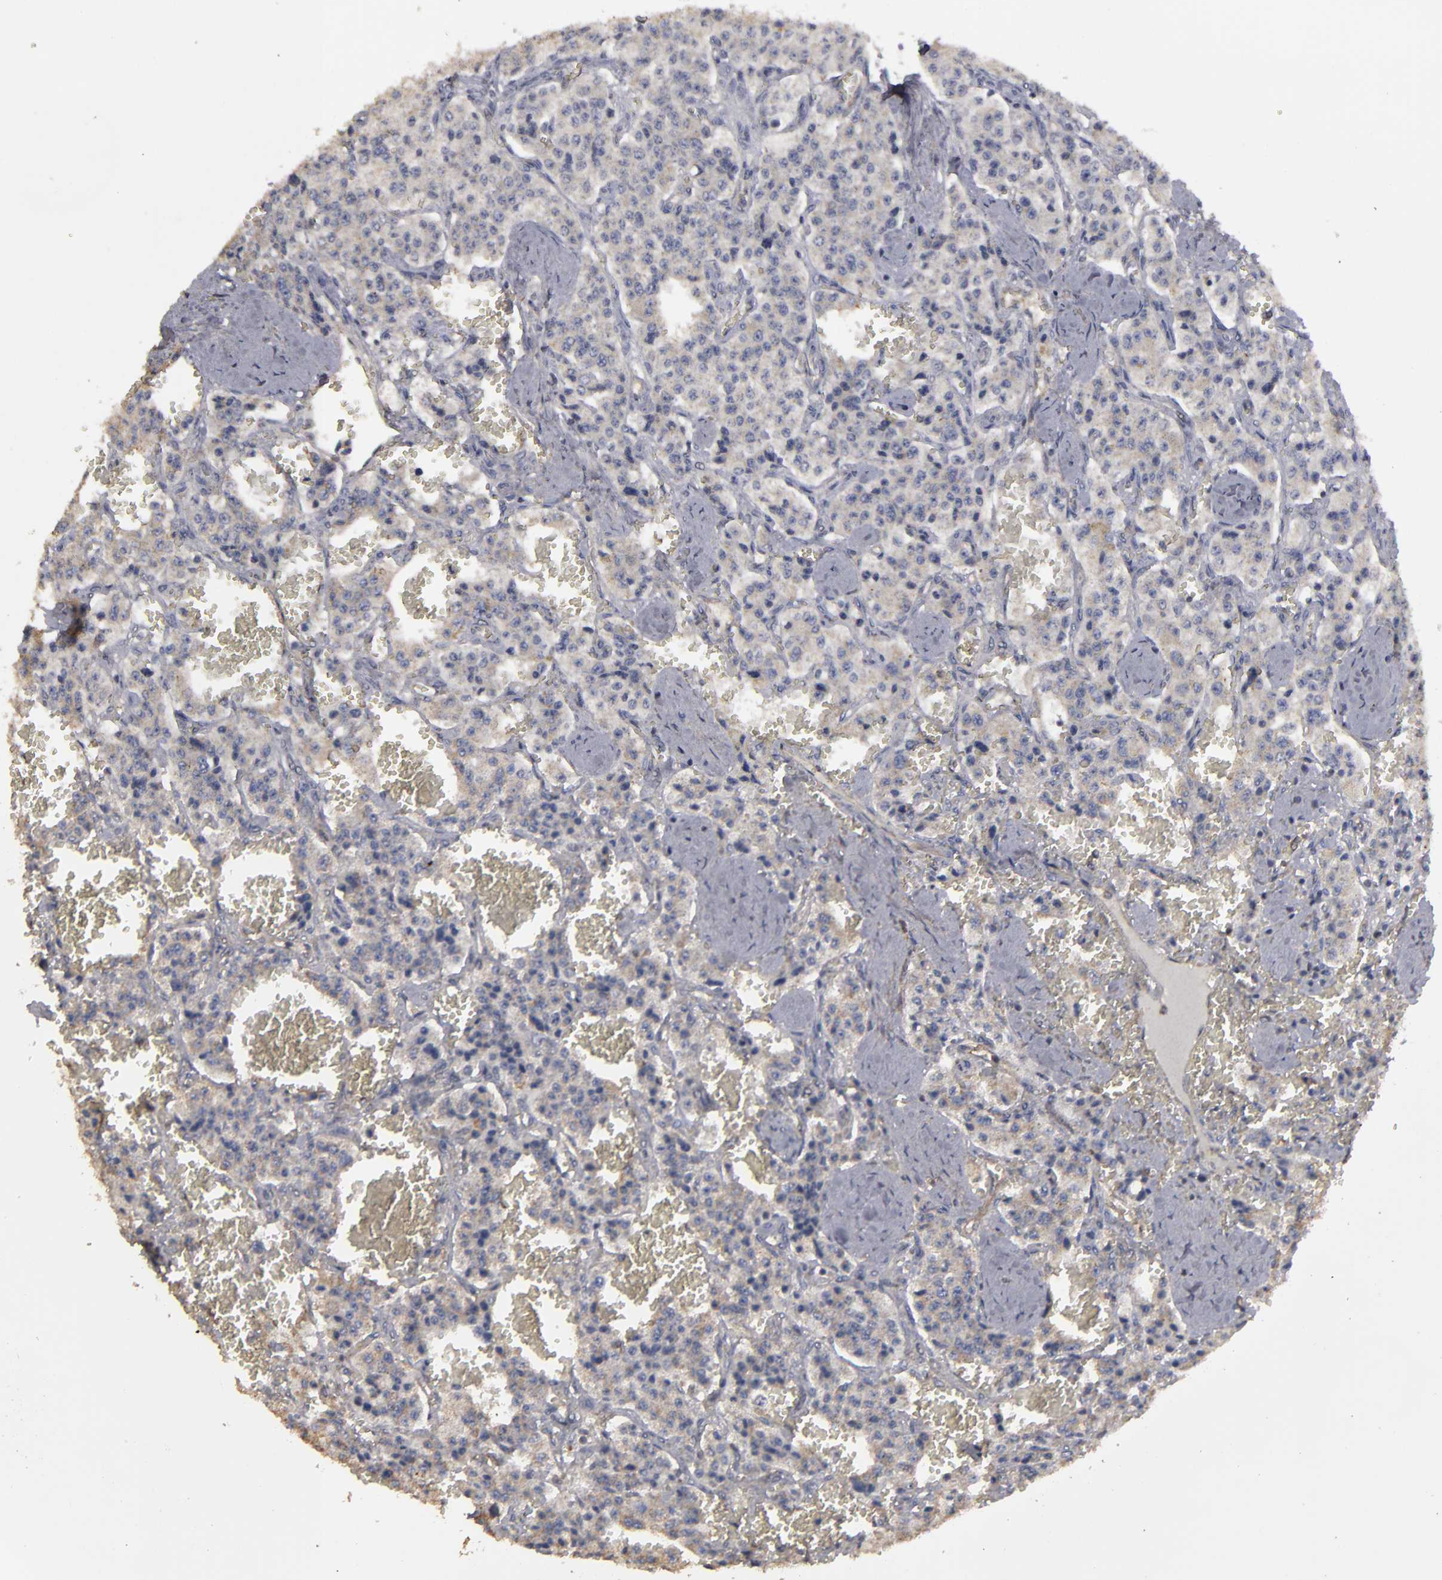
{"staining": {"intensity": "moderate", "quantity": ">75%", "location": "cytoplasmic/membranous"}, "tissue": "carcinoid", "cell_type": "Tumor cells", "image_type": "cancer", "snomed": [{"axis": "morphology", "description": "Carcinoid, malignant, NOS"}, {"axis": "topography", "description": "Small intestine"}], "caption": "Tumor cells demonstrate medium levels of moderate cytoplasmic/membranous positivity in approximately >75% of cells in carcinoid.", "gene": "CD55", "patient": {"sex": "male", "age": 52}}